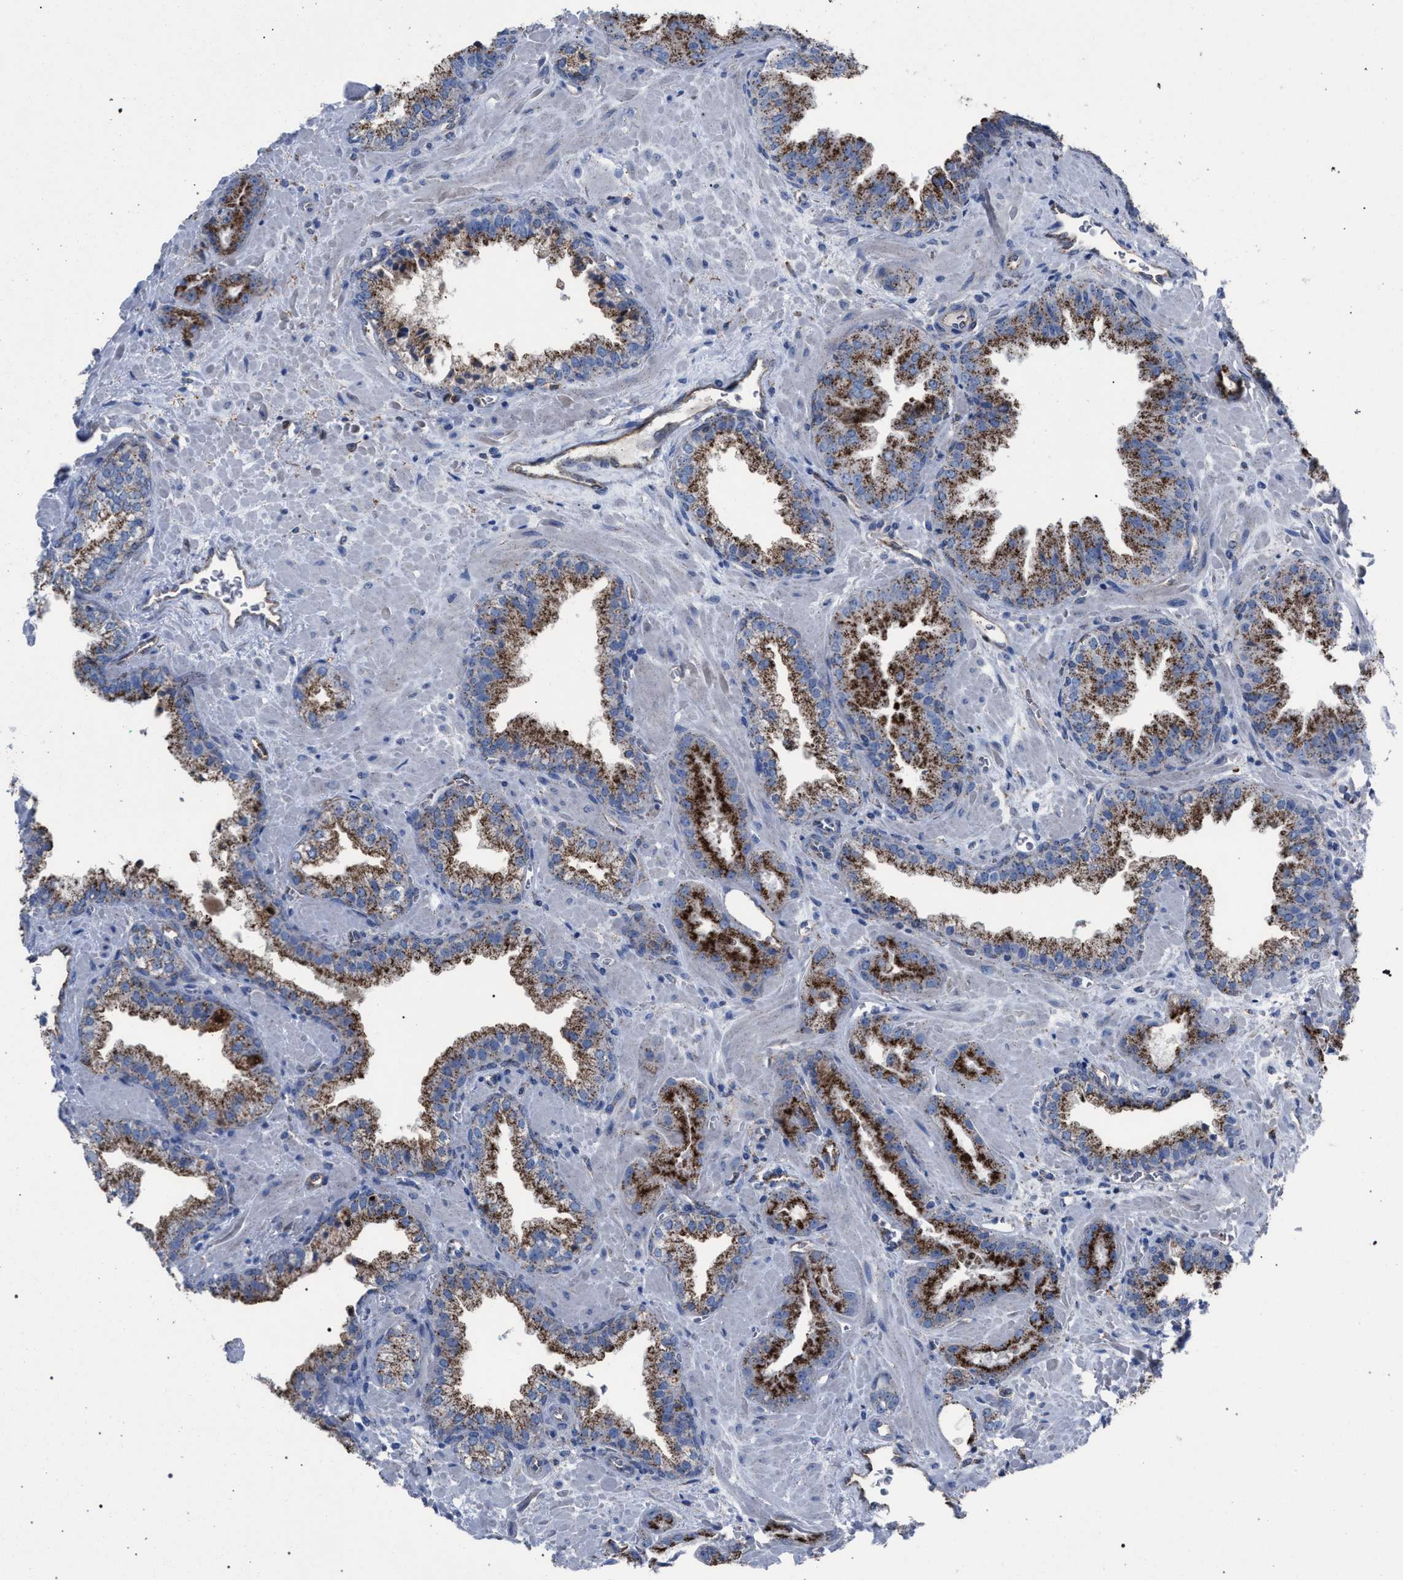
{"staining": {"intensity": "strong", "quantity": ">75%", "location": "cytoplasmic/membranous"}, "tissue": "prostate cancer", "cell_type": "Tumor cells", "image_type": "cancer", "snomed": [{"axis": "morphology", "description": "Adenocarcinoma, Low grade"}, {"axis": "topography", "description": "Prostate"}], "caption": "Brown immunohistochemical staining in human prostate adenocarcinoma (low-grade) demonstrates strong cytoplasmic/membranous staining in approximately >75% of tumor cells. (DAB IHC with brightfield microscopy, high magnification).", "gene": "HSD17B4", "patient": {"sex": "male", "age": 71}}